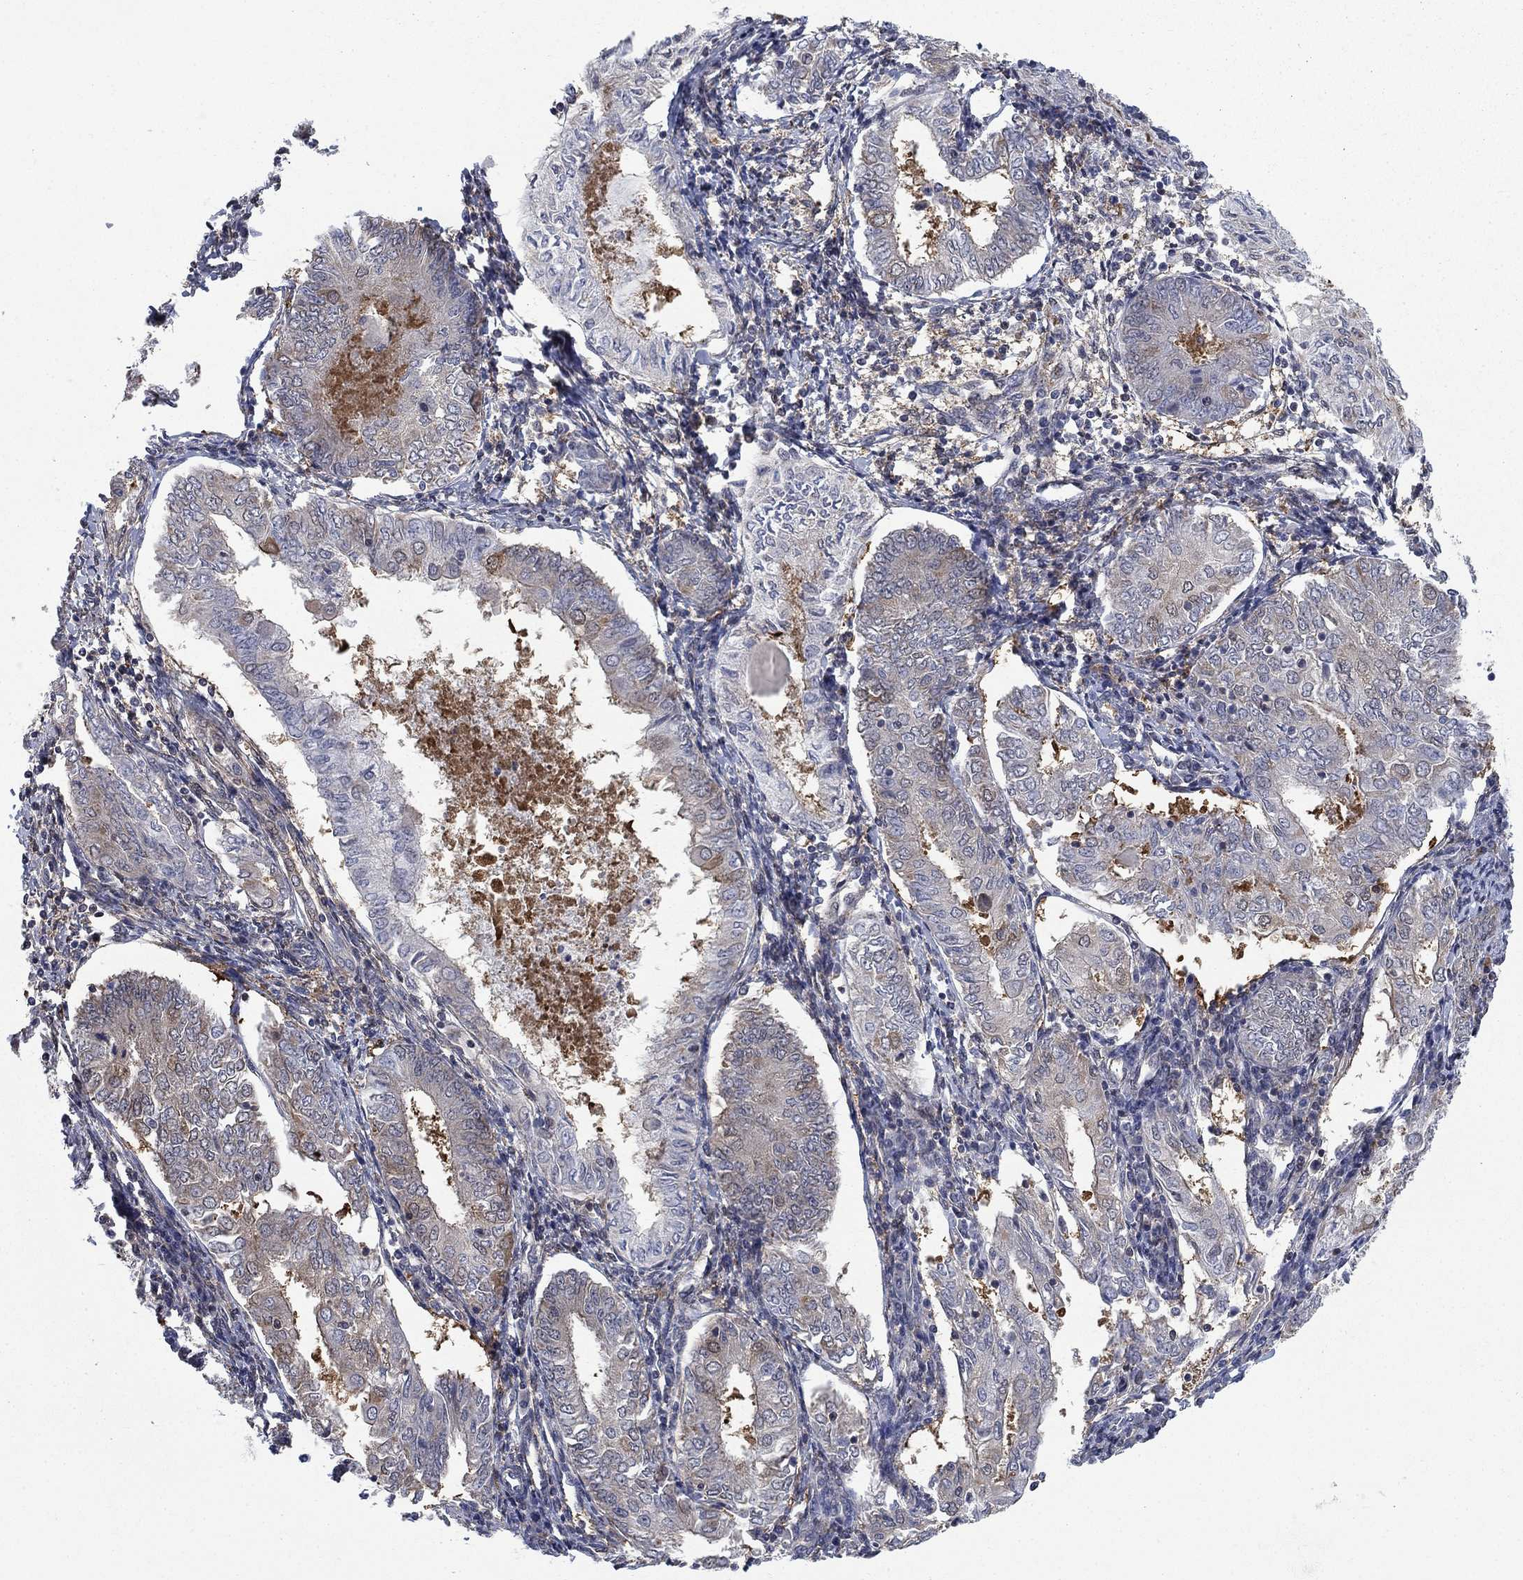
{"staining": {"intensity": "weak", "quantity": "<25%", "location": "cytoplasmic/membranous"}, "tissue": "endometrial cancer", "cell_type": "Tumor cells", "image_type": "cancer", "snomed": [{"axis": "morphology", "description": "Adenocarcinoma, NOS"}, {"axis": "topography", "description": "Endometrium"}], "caption": "Immunohistochemical staining of endometrial cancer displays no significant staining in tumor cells.", "gene": "PDZD2", "patient": {"sex": "female", "age": 68}}